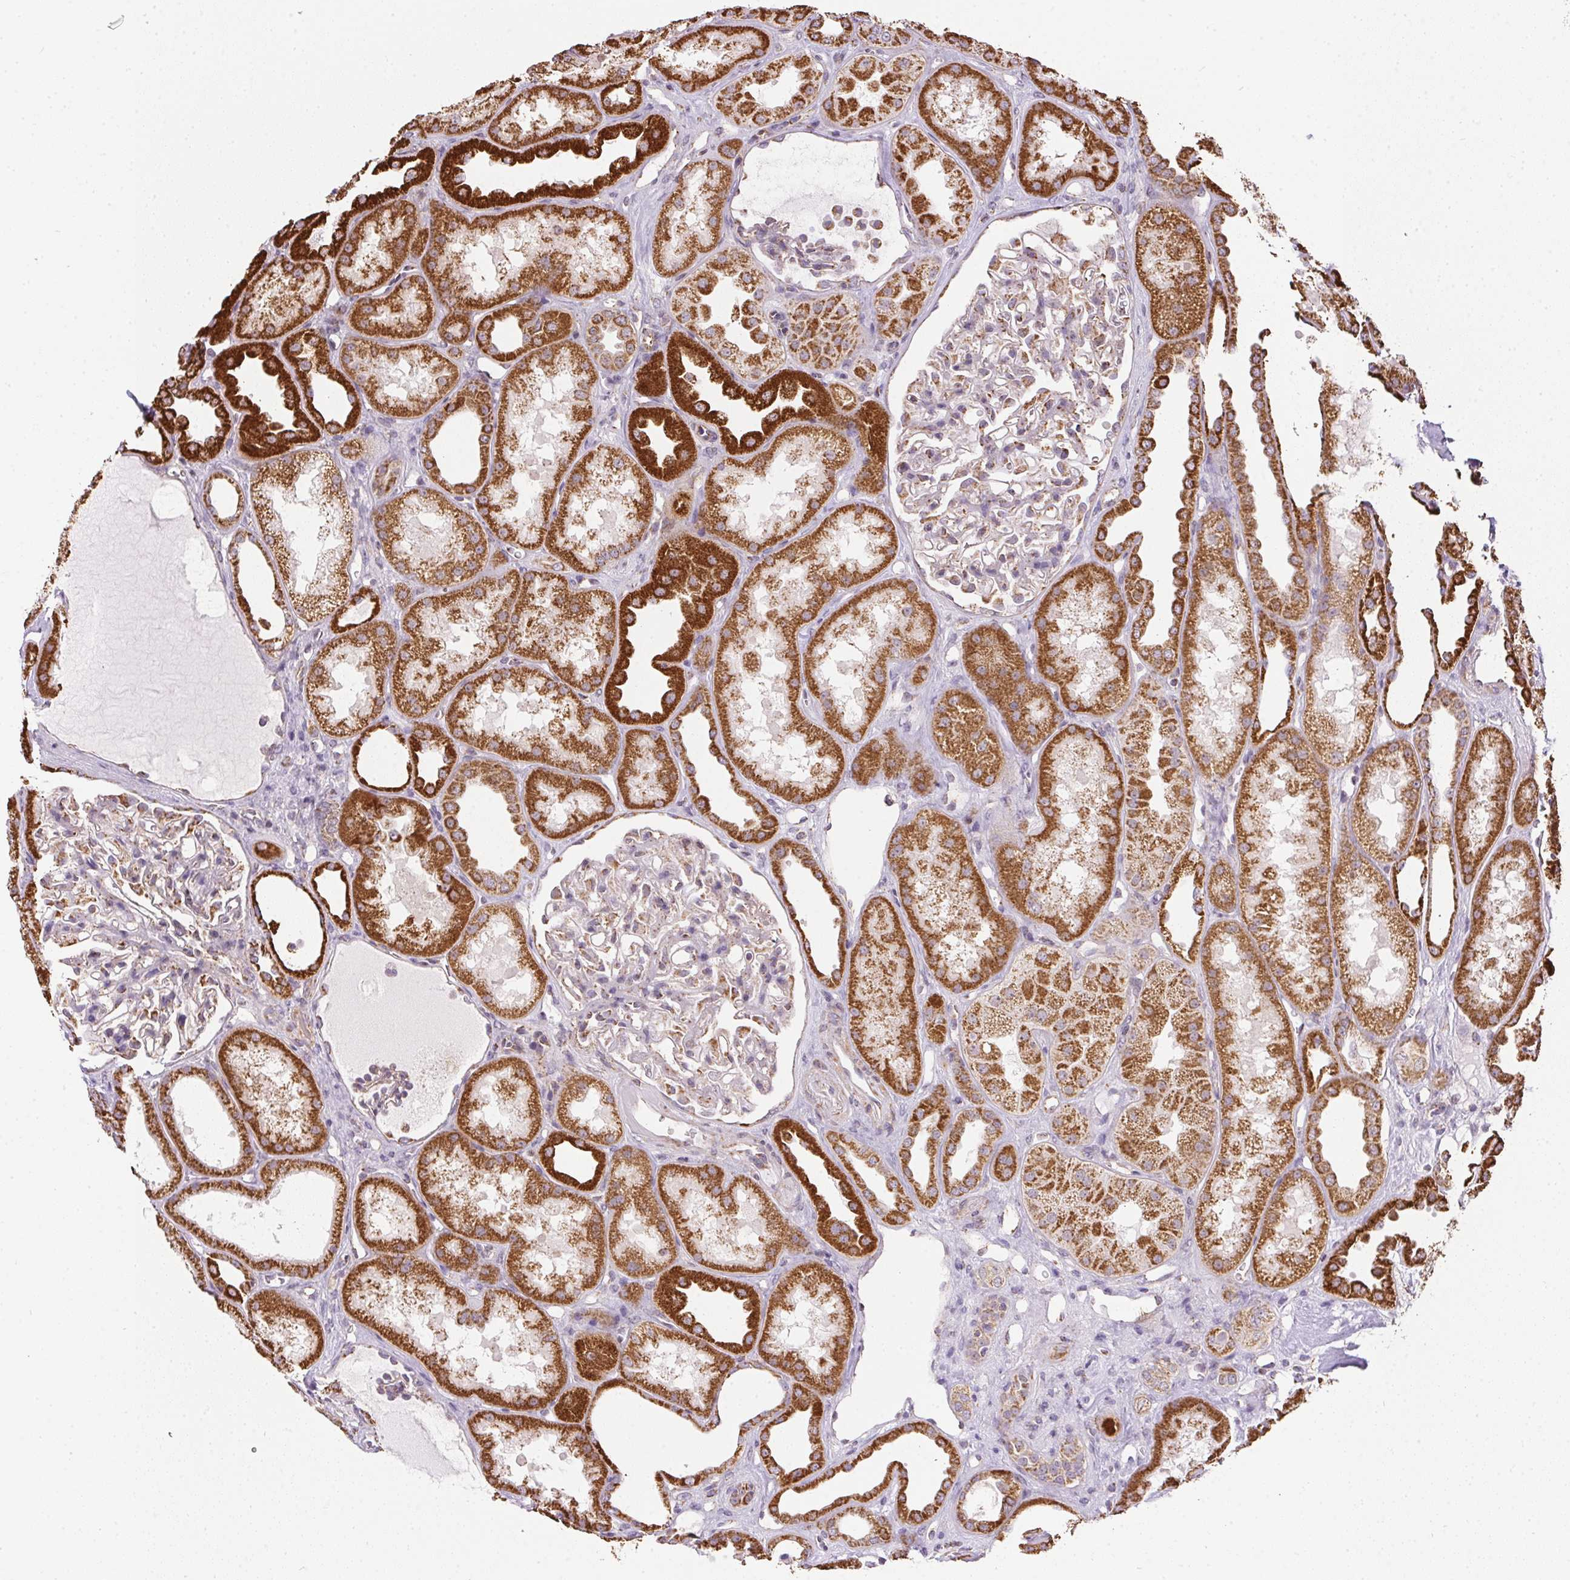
{"staining": {"intensity": "weak", "quantity": "25%-75%", "location": "cytoplasmic/membranous"}, "tissue": "kidney", "cell_type": "Cells in glomeruli", "image_type": "normal", "snomed": [{"axis": "morphology", "description": "Normal tissue, NOS"}, {"axis": "topography", "description": "Kidney"}], "caption": "Kidney stained with a brown dye shows weak cytoplasmic/membranous positive expression in about 25%-75% of cells in glomeruli.", "gene": "MAPK11", "patient": {"sex": "male", "age": 61}}